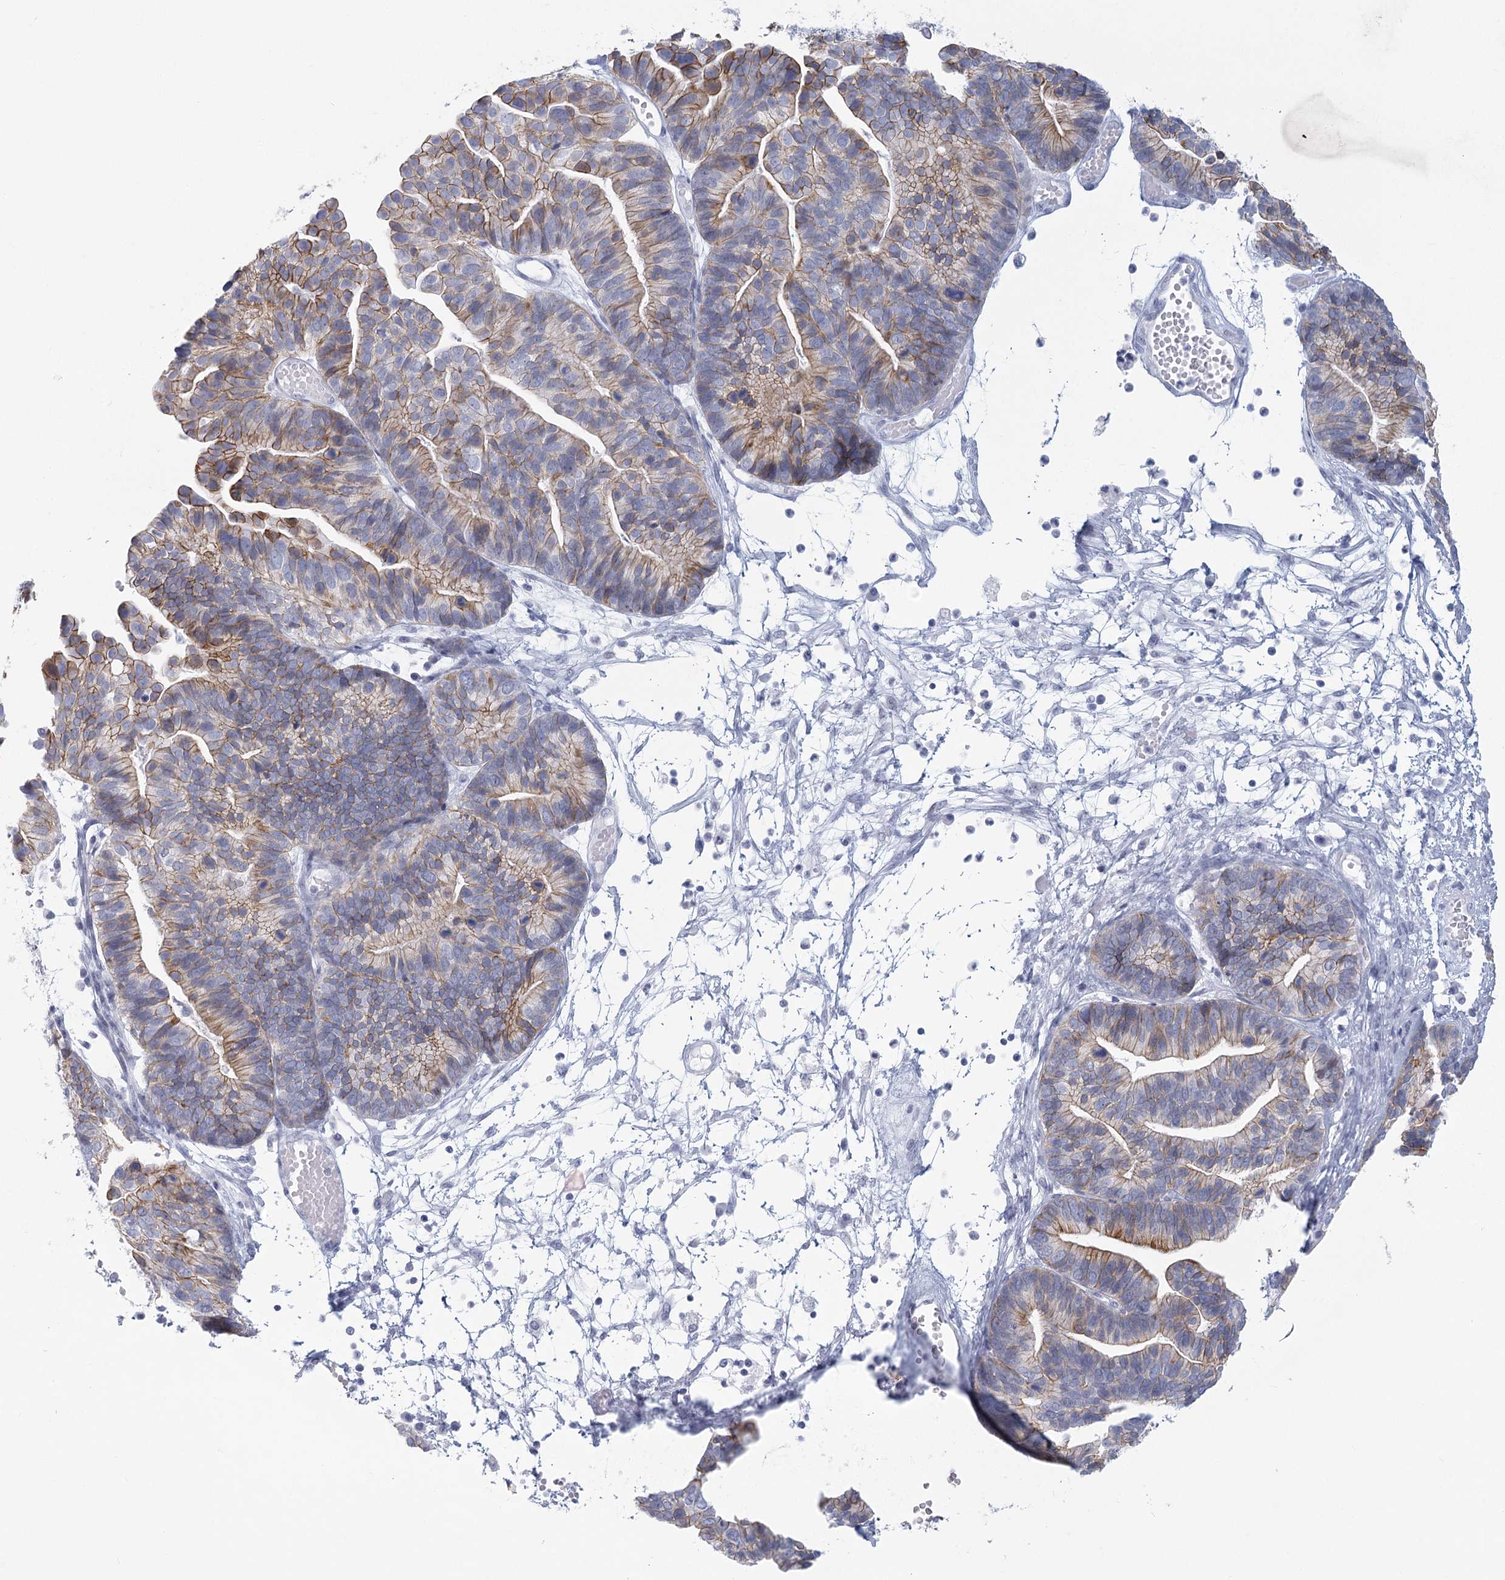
{"staining": {"intensity": "moderate", "quantity": "25%-75%", "location": "cytoplasmic/membranous"}, "tissue": "ovarian cancer", "cell_type": "Tumor cells", "image_type": "cancer", "snomed": [{"axis": "morphology", "description": "Cystadenocarcinoma, serous, NOS"}, {"axis": "topography", "description": "Ovary"}], "caption": "The micrograph reveals immunohistochemical staining of serous cystadenocarcinoma (ovarian). There is moderate cytoplasmic/membranous expression is identified in about 25%-75% of tumor cells.", "gene": "WNT8B", "patient": {"sex": "female", "age": 56}}